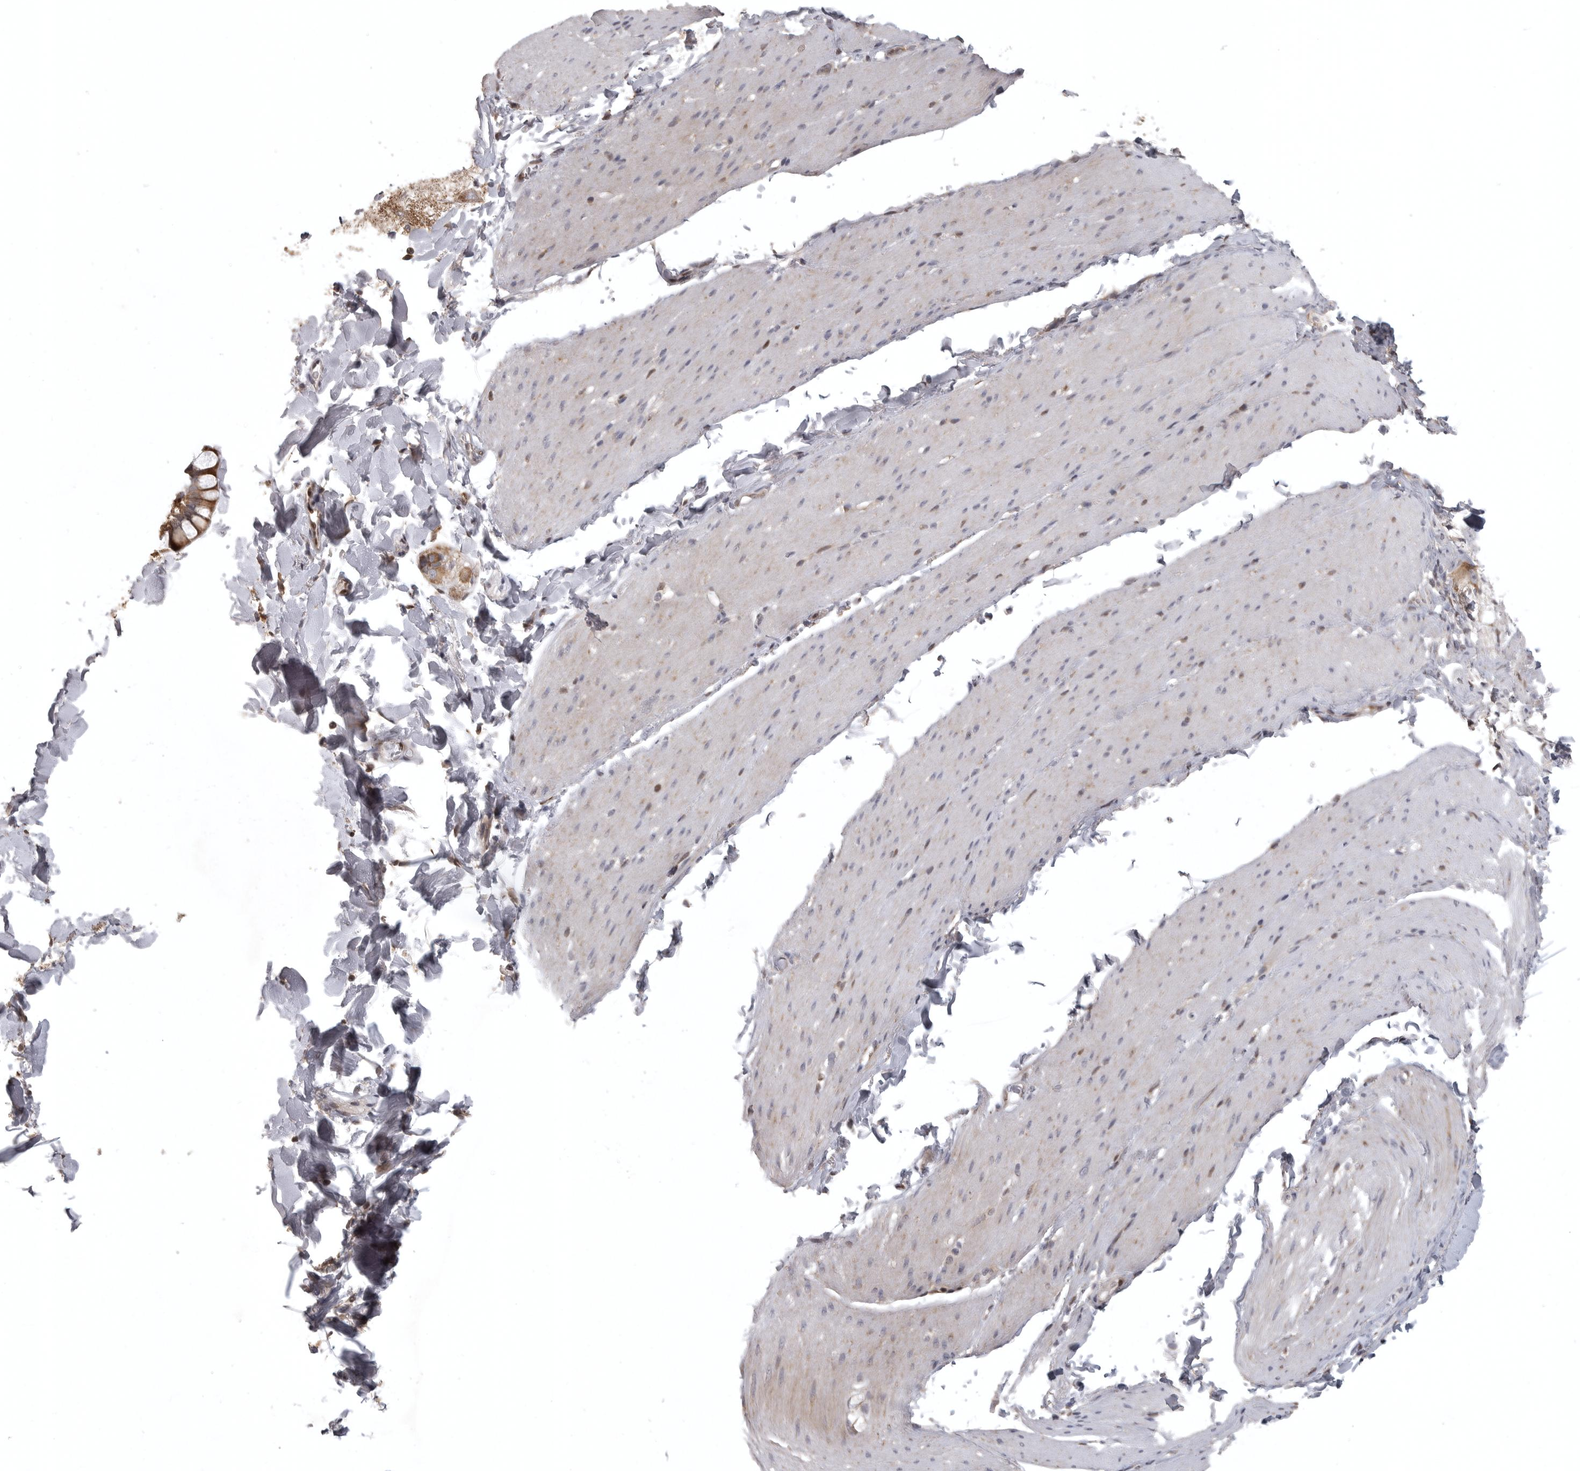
{"staining": {"intensity": "negative", "quantity": "none", "location": "none"}, "tissue": "smooth muscle", "cell_type": "Smooth muscle cells", "image_type": "normal", "snomed": [{"axis": "morphology", "description": "Normal tissue, NOS"}, {"axis": "topography", "description": "Smooth muscle"}, {"axis": "topography", "description": "Small intestine"}], "caption": "This is an immunohistochemistry (IHC) image of normal smooth muscle. There is no positivity in smooth muscle cells.", "gene": "POLE2", "patient": {"sex": "female", "age": 84}}